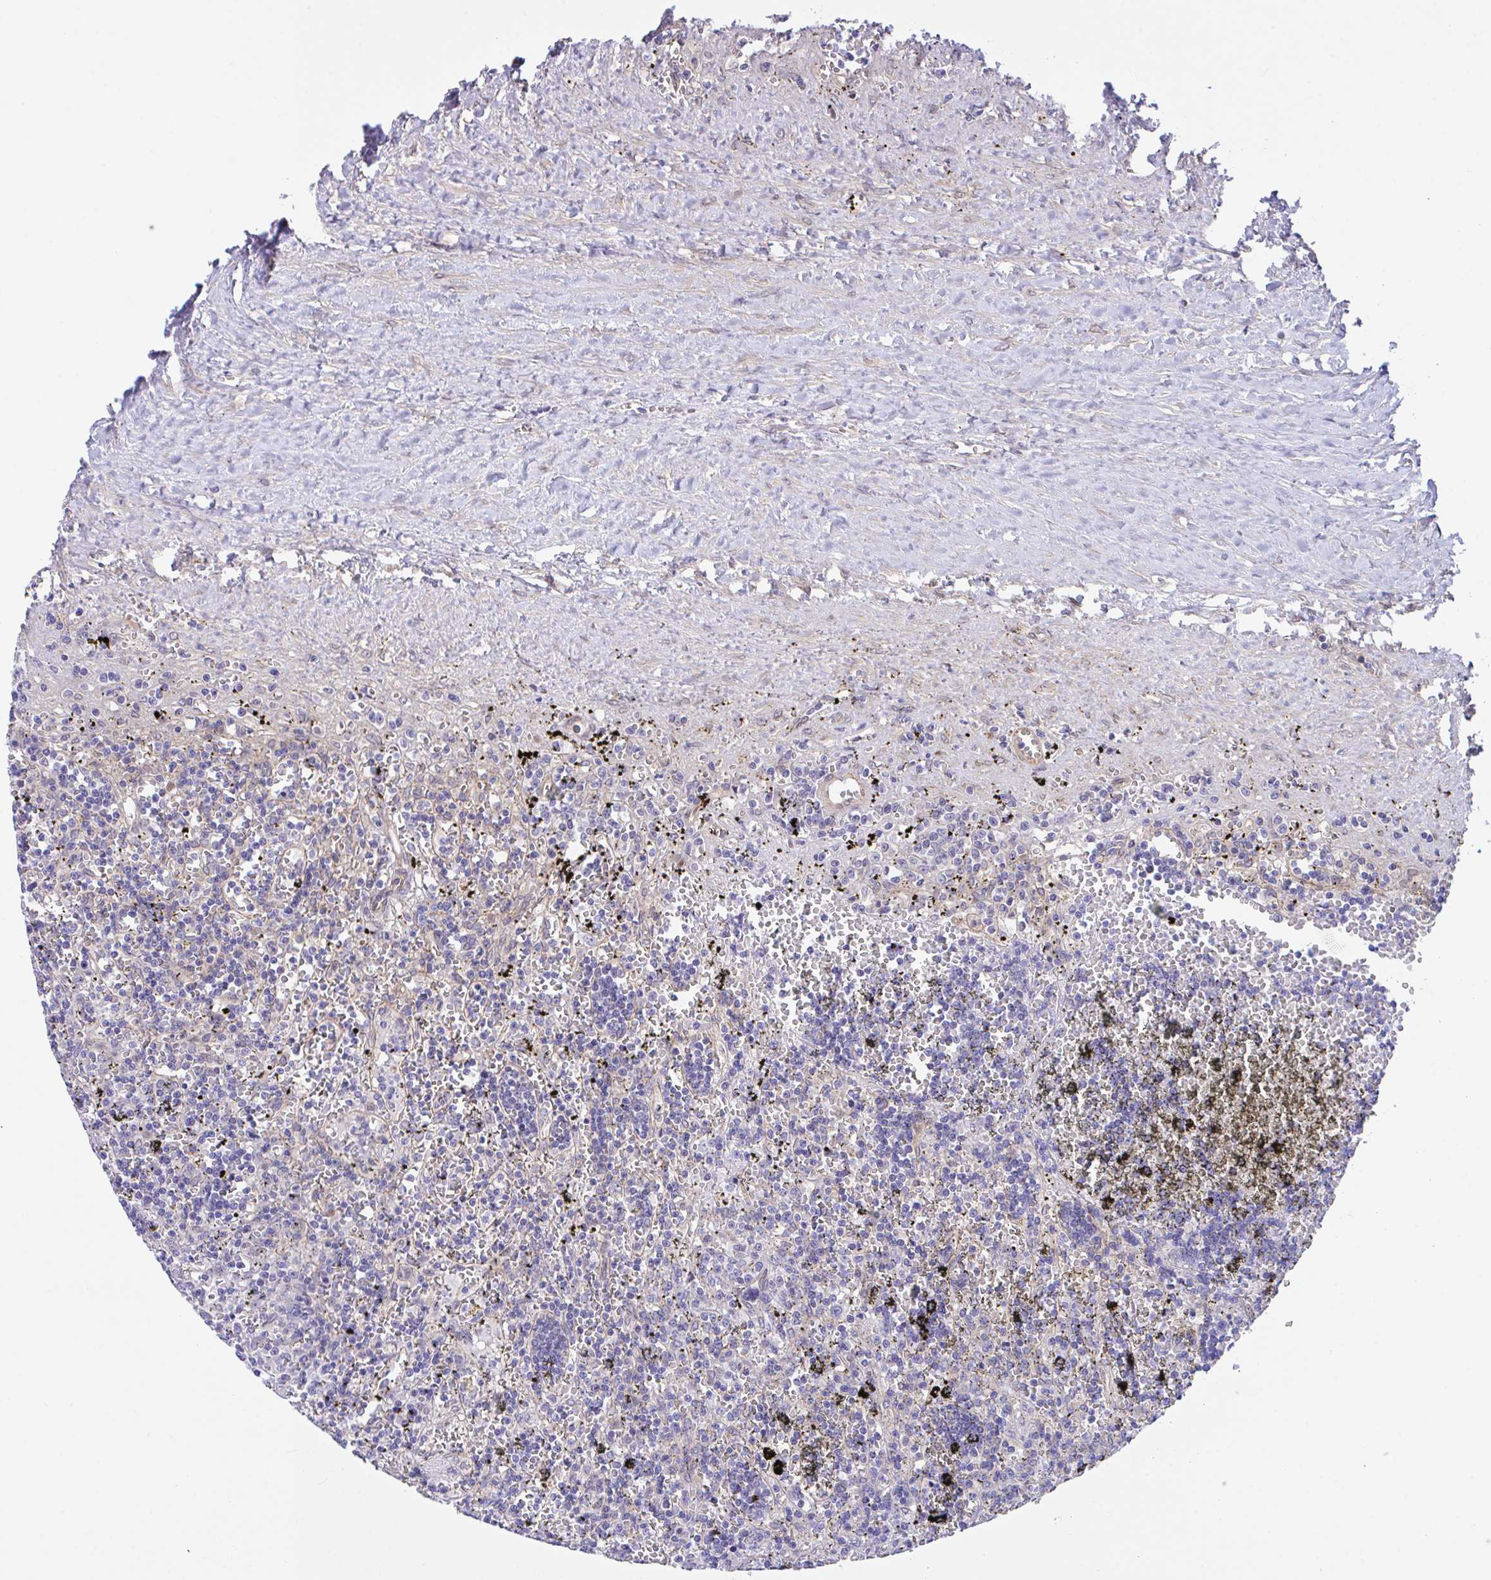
{"staining": {"intensity": "negative", "quantity": "none", "location": "none"}, "tissue": "lymphoma", "cell_type": "Tumor cells", "image_type": "cancer", "snomed": [{"axis": "morphology", "description": "Malignant lymphoma, non-Hodgkin's type, Low grade"}, {"axis": "topography", "description": "Spleen"}], "caption": "IHC image of neoplastic tissue: human malignant lymphoma, non-Hodgkin's type (low-grade) stained with DAB (3,3'-diaminobenzidine) shows no significant protein expression in tumor cells. Nuclei are stained in blue.", "gene": "ZBED3", "patient": {"sex": "male", "age": 60}}